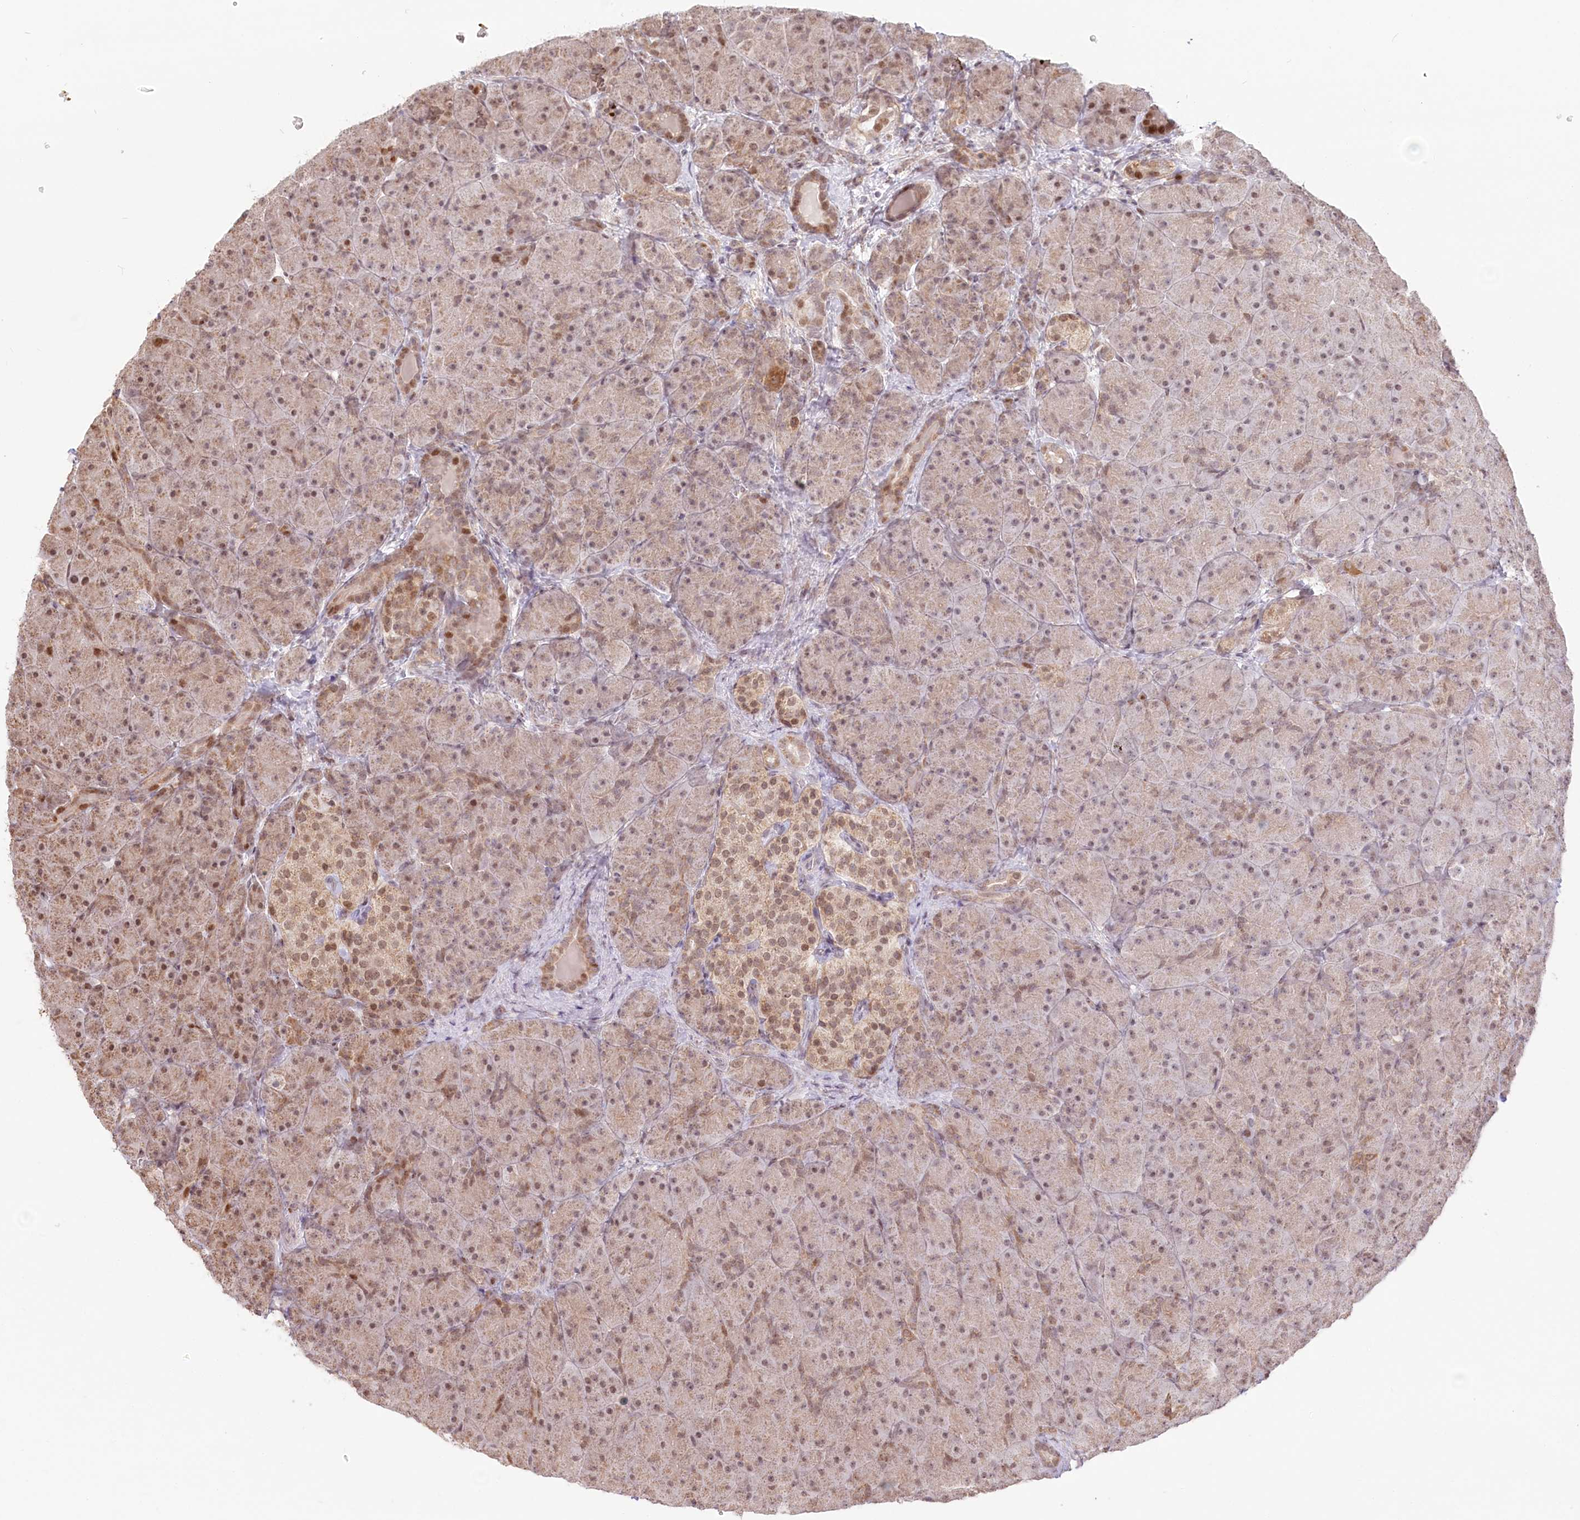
{"staining": {"intensity": "moderate", "quantity": ">75%", "location": "cytoplasmic/membranous,nuclear"}, "tissue": "pancreas", "cell_type": "Exocrine glandular cells", "image_type": "normal", "snomed": [{"axis": "morphology", "description": "Normal tissue, NOS"}, {"axis": "topography", "description": "Pancreas"}], "caption": "IHC image of unremarkable pancreas stained for a protein (brown), which shows medium levels of moderate cytoplasmic/membranous,nuclear staining in approximately >75% of exocrine glandular cells.", "gene": "PYURF", "patient": {"sex": "male", "age": 66}}